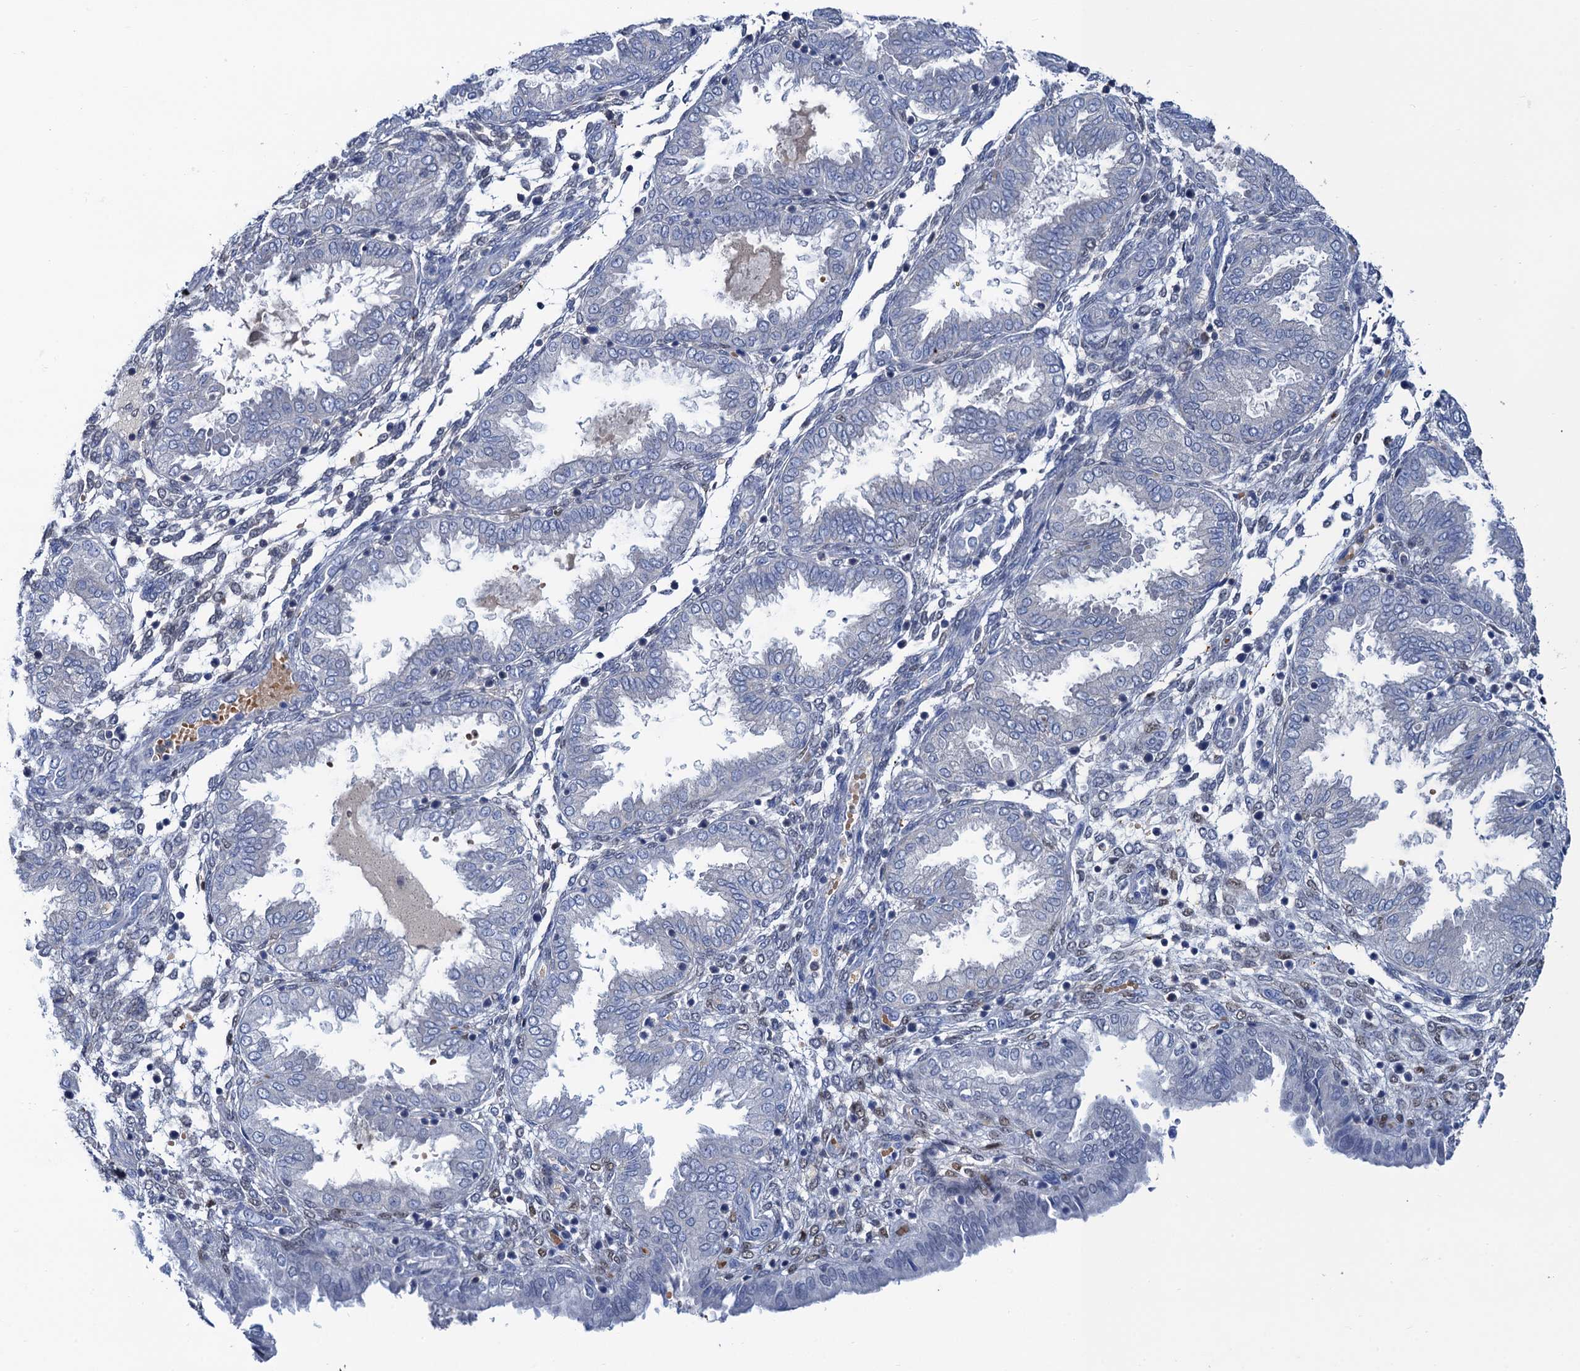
{"staining": {"intensity": "weak", "quantity": "25%-75%", "location": "cytoplasmic/membranous"}, "tissue": "endometrium", "cell_type": "Cells in endometrial stroma", "image_type": "normal", "snomed": [{"axis": "morphology", "description": "Normal tissue, NOS"}, {"axis": "topography", "description": "Endometrium"}], "caption": "An IHC histopathology image of benign tissue is shown. Protein staining in brown shows weak cytoplasmic/membranous positivity in endometrium within cells in endometrial stroma.", "gene": "FAH", "patient": {"sex": "female", "age": 33}}